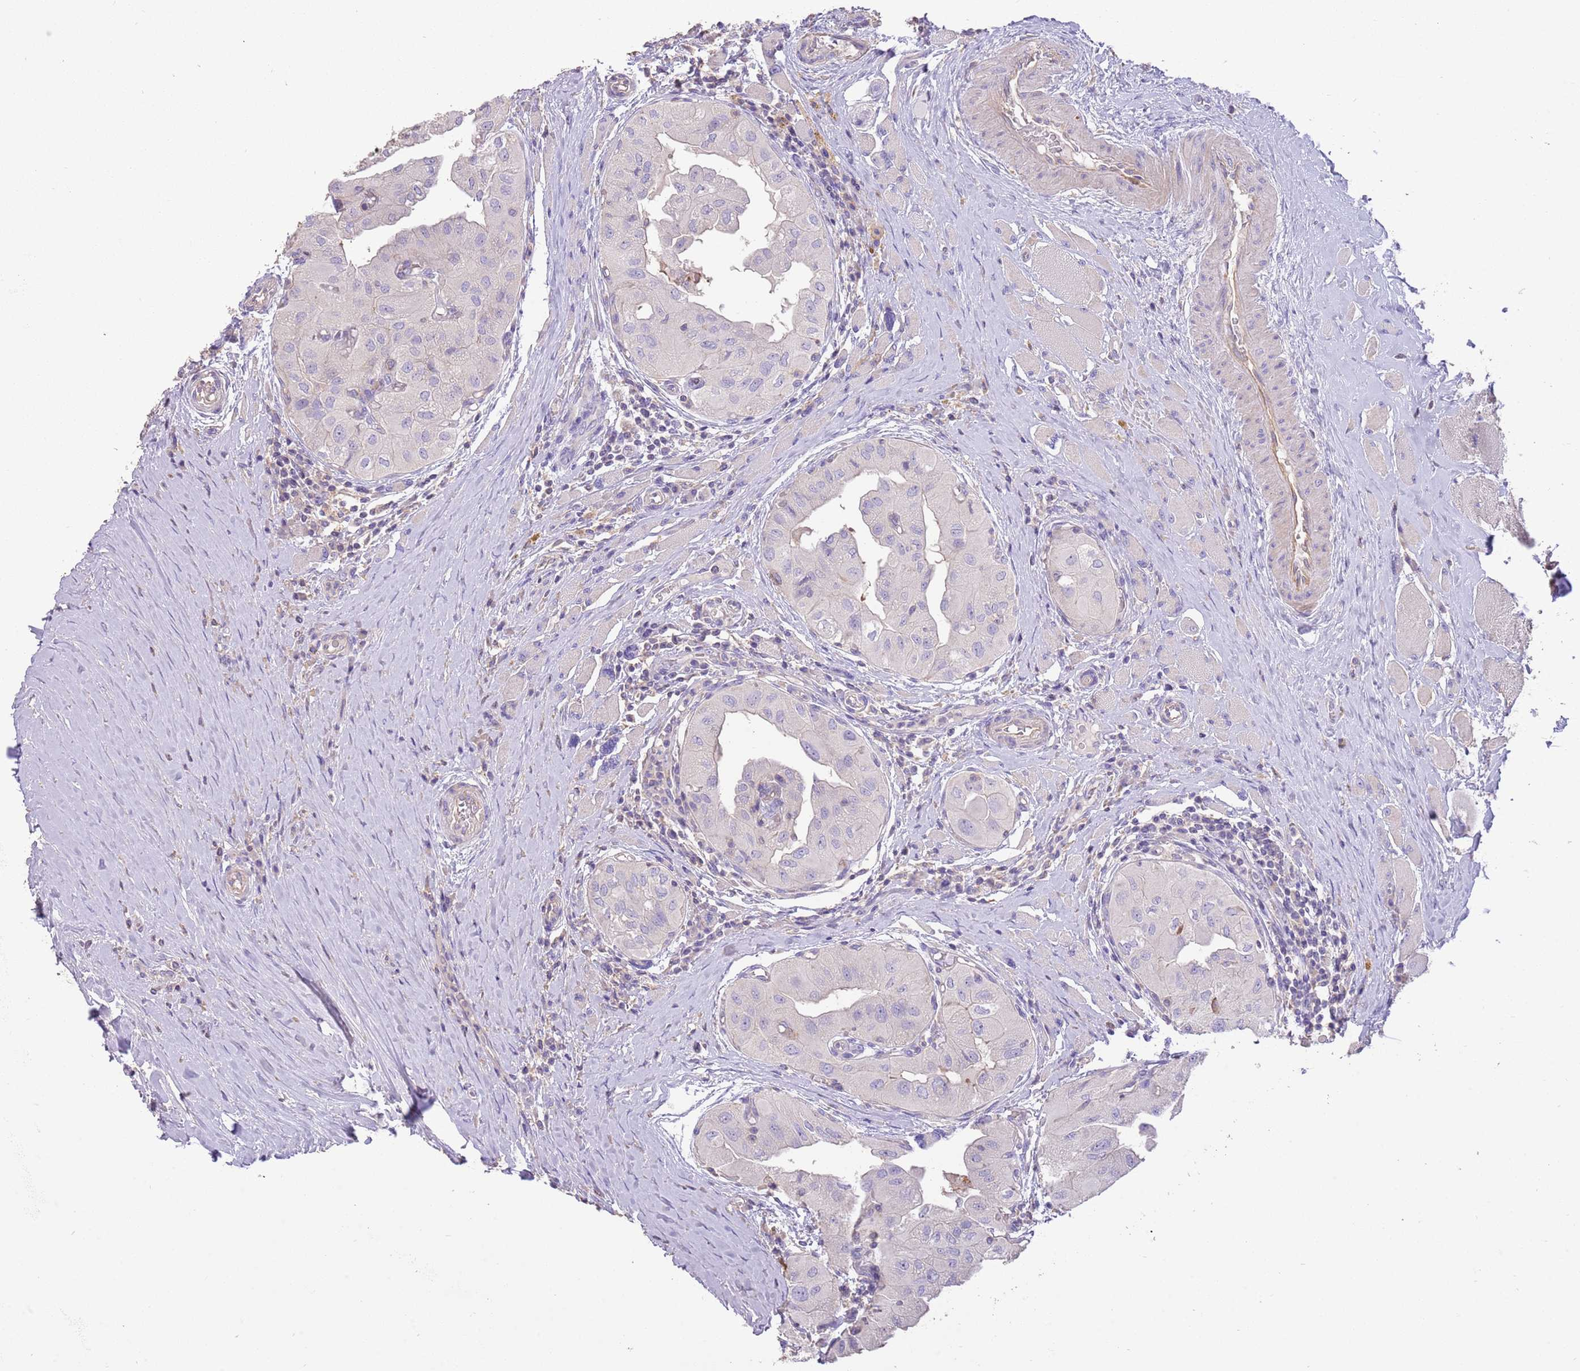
{"staining": {"intensity": "negative", "quantity": "none", "location": "none"}, "tissue": "thyroid cancer", "cell_type": "Tumor cells", "image_type": "cancer", "snomed": [{"axis": "morphology", "description": "Papillary adenocarcinoma, NOS"}, {"axis": "topography", "description": "Thyroid gland"}], "caption": "Immunohistochemistry (IHC) micrograph of thyroid cancer stained for a protein (brown), which shows no positivity in tumor cells.", "gene": "SFTPA1", "patient": {"sex": "female", "age": 59}}